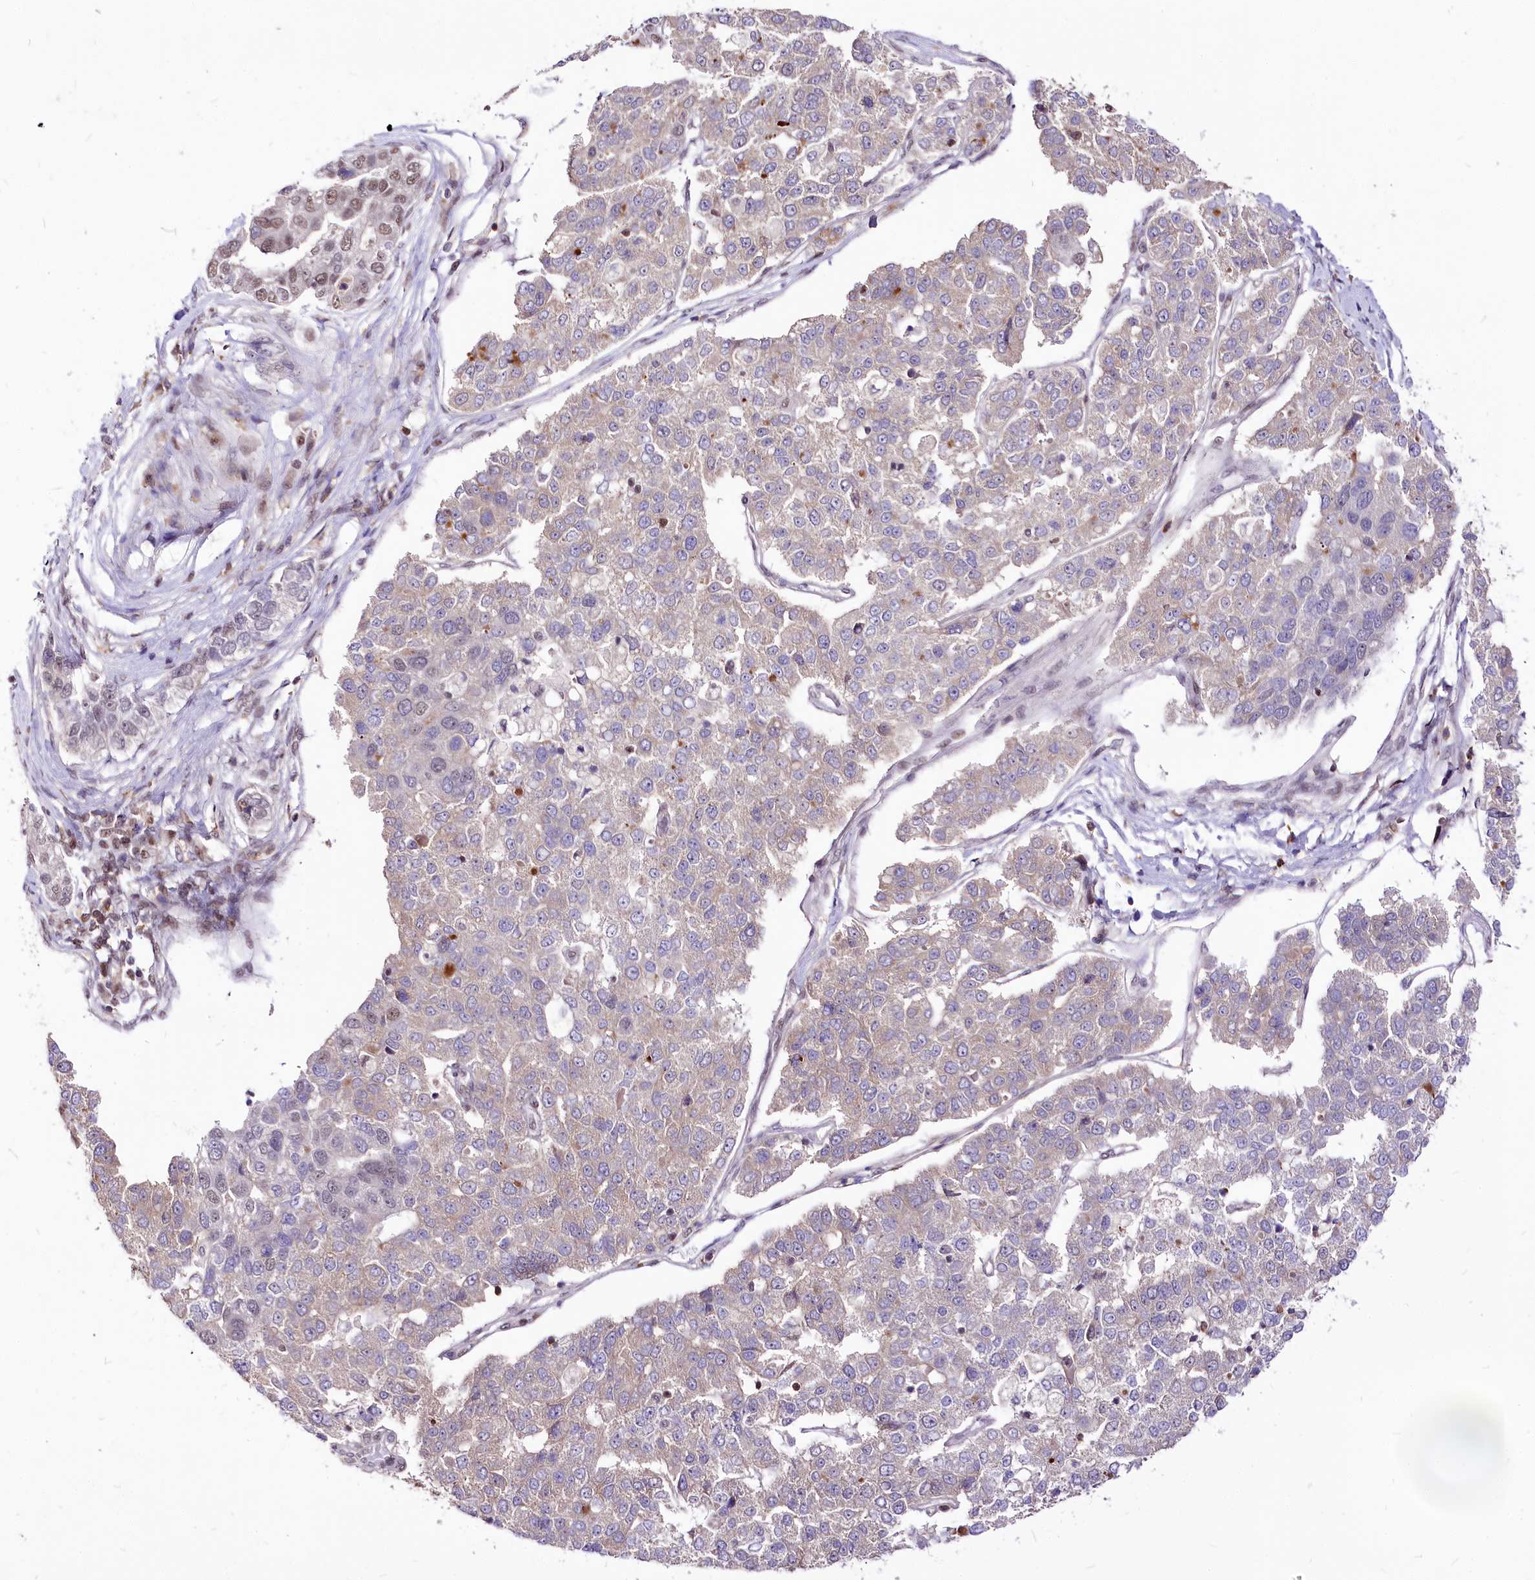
{"staining": {"intensity": "weak", "quantity": "<25%", "location": "nuclear"}, "tissue": "pancreatic cancer", "cell_type": "Tumor cells", "image_type": "cancer", "snomed": [{"axis": "morphology", "description": "Adenocarcinoma, NOS"}, {"axis": "topography", "description": "Pancreas"}], "caption": "Immunohistochemistry (IHC) of human pancreatic cancer (adenocarcinoma) shows no staining in tumor cells. Brightfield microscopy of IHC stained with DAB (brown) and hematoxylin (blue), captured at high magnification.", "gene": "POLA2", "patient": {"sex": "female", "age": 61}}